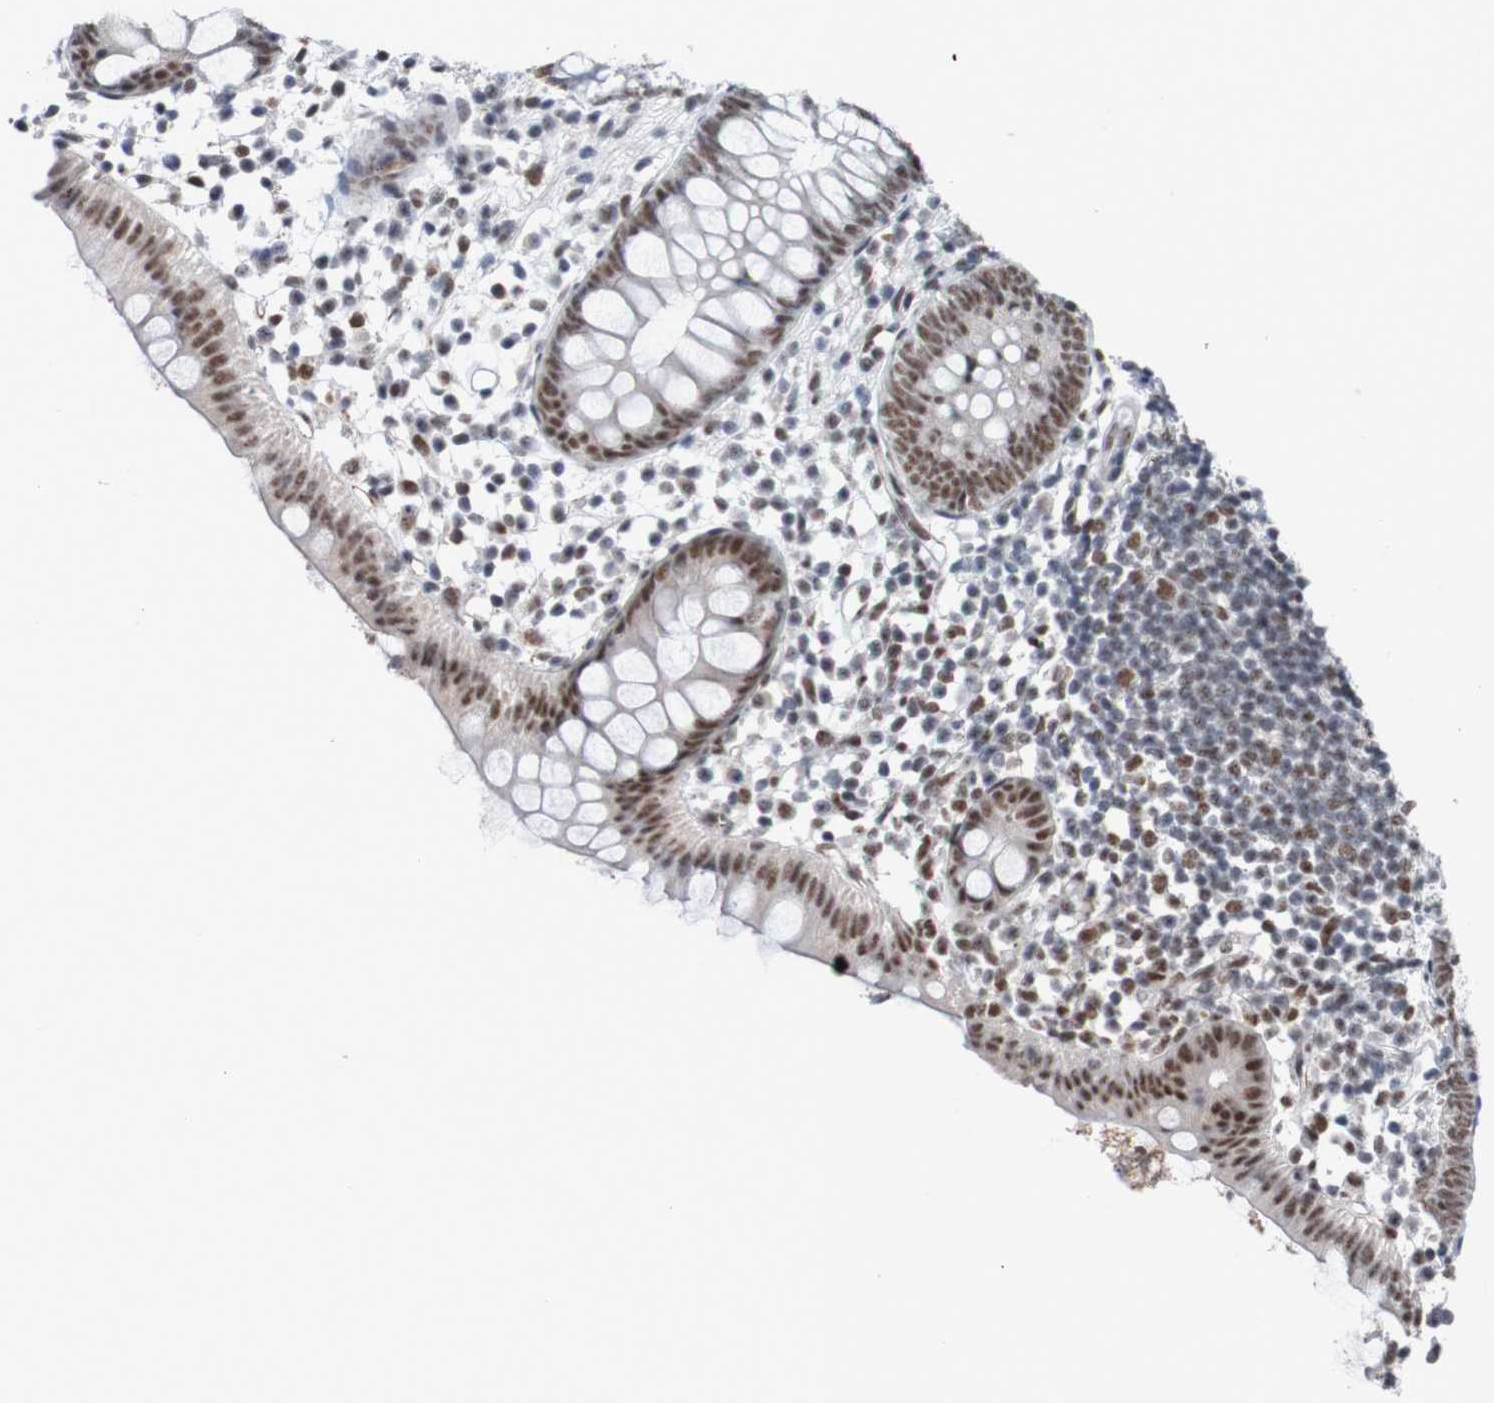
{"staining": {"intensity": "moderate", "quantity": ">75%", "location": "nuclear"}, "tissue": "appendix", "cell_type": "Glandular cells", "image_type": "normal", "snomed": [{"axis": "morphology", "description": "Normal tissue, NOS"}, {"axis": "topography", "description": "Appendix"}], "caption": "High-magnification brightfield microscopy of normal appendix stained with DAB (3,3'-diaminobenzidine) (brown) and counterstained with hematoxylin (blue). glandular cells exhibit moderate nuclear expression is identified in approximately>75% of cells. The protein of interest is shown in brown color, while the nuclei are stained blue.", "gene": "CDC5L", "patient": {"sex": "female", "age": 20}}